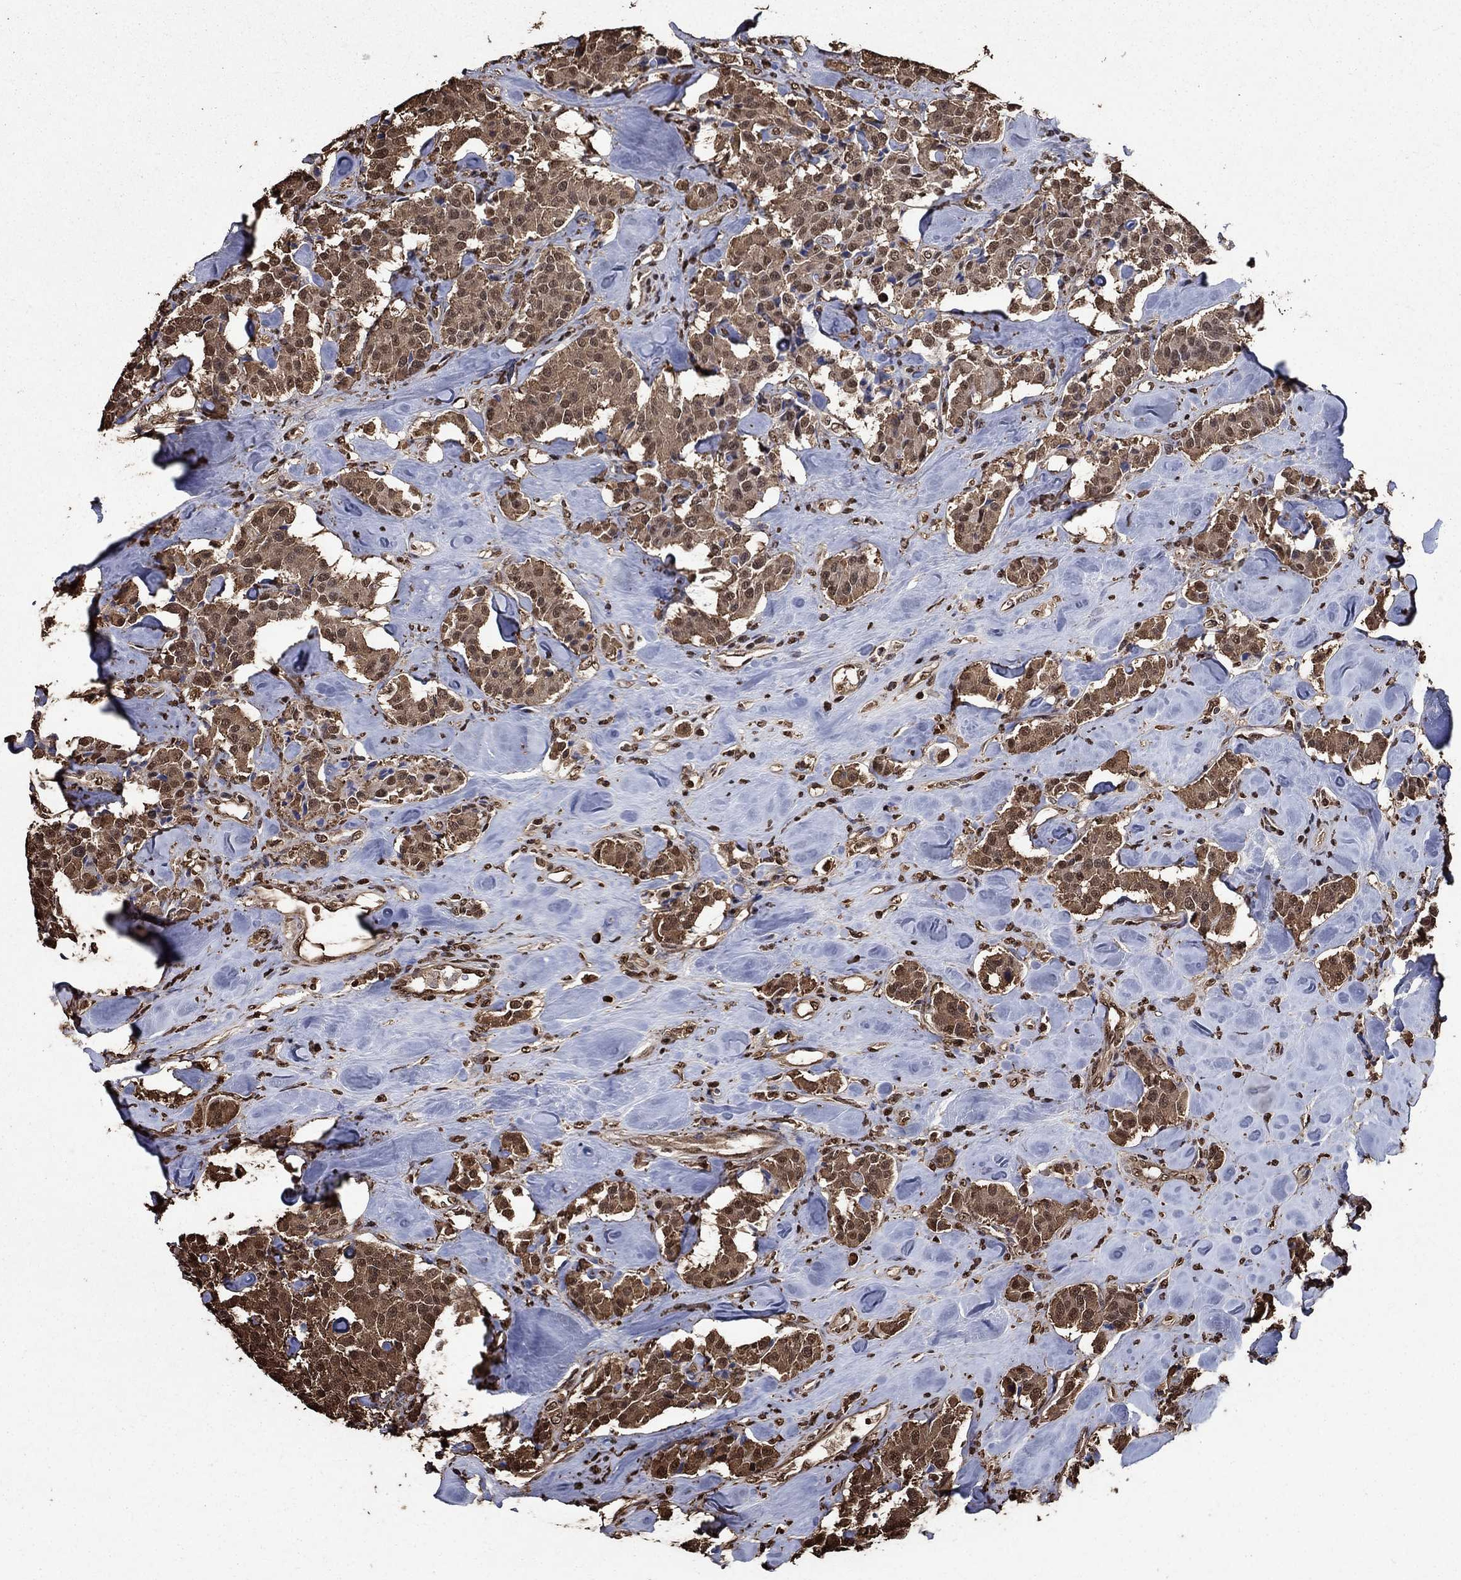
{"staining": {"intensity": "weak", "quantity": ">75%", "location": "cytoplasmic/membranous,nuclear"}, "tissue": "carcinoid", "cell_type": "Tumor cells", "image_type": "cancer", "snomed": [{"axis": "morphology", "description": "Carcinoid, malignant, NOS"}, {"axis": "topography", "description": "Pancreas"}], "caption": "Brown immunohistochemical staining in human carcinoid (malignant) displays weak cytoplasmic/membranous and nuclear positivity in approximately >75% of tumor cells.", "gene": "GAPDH", "patient": {"sex": "male", "age": 41}}